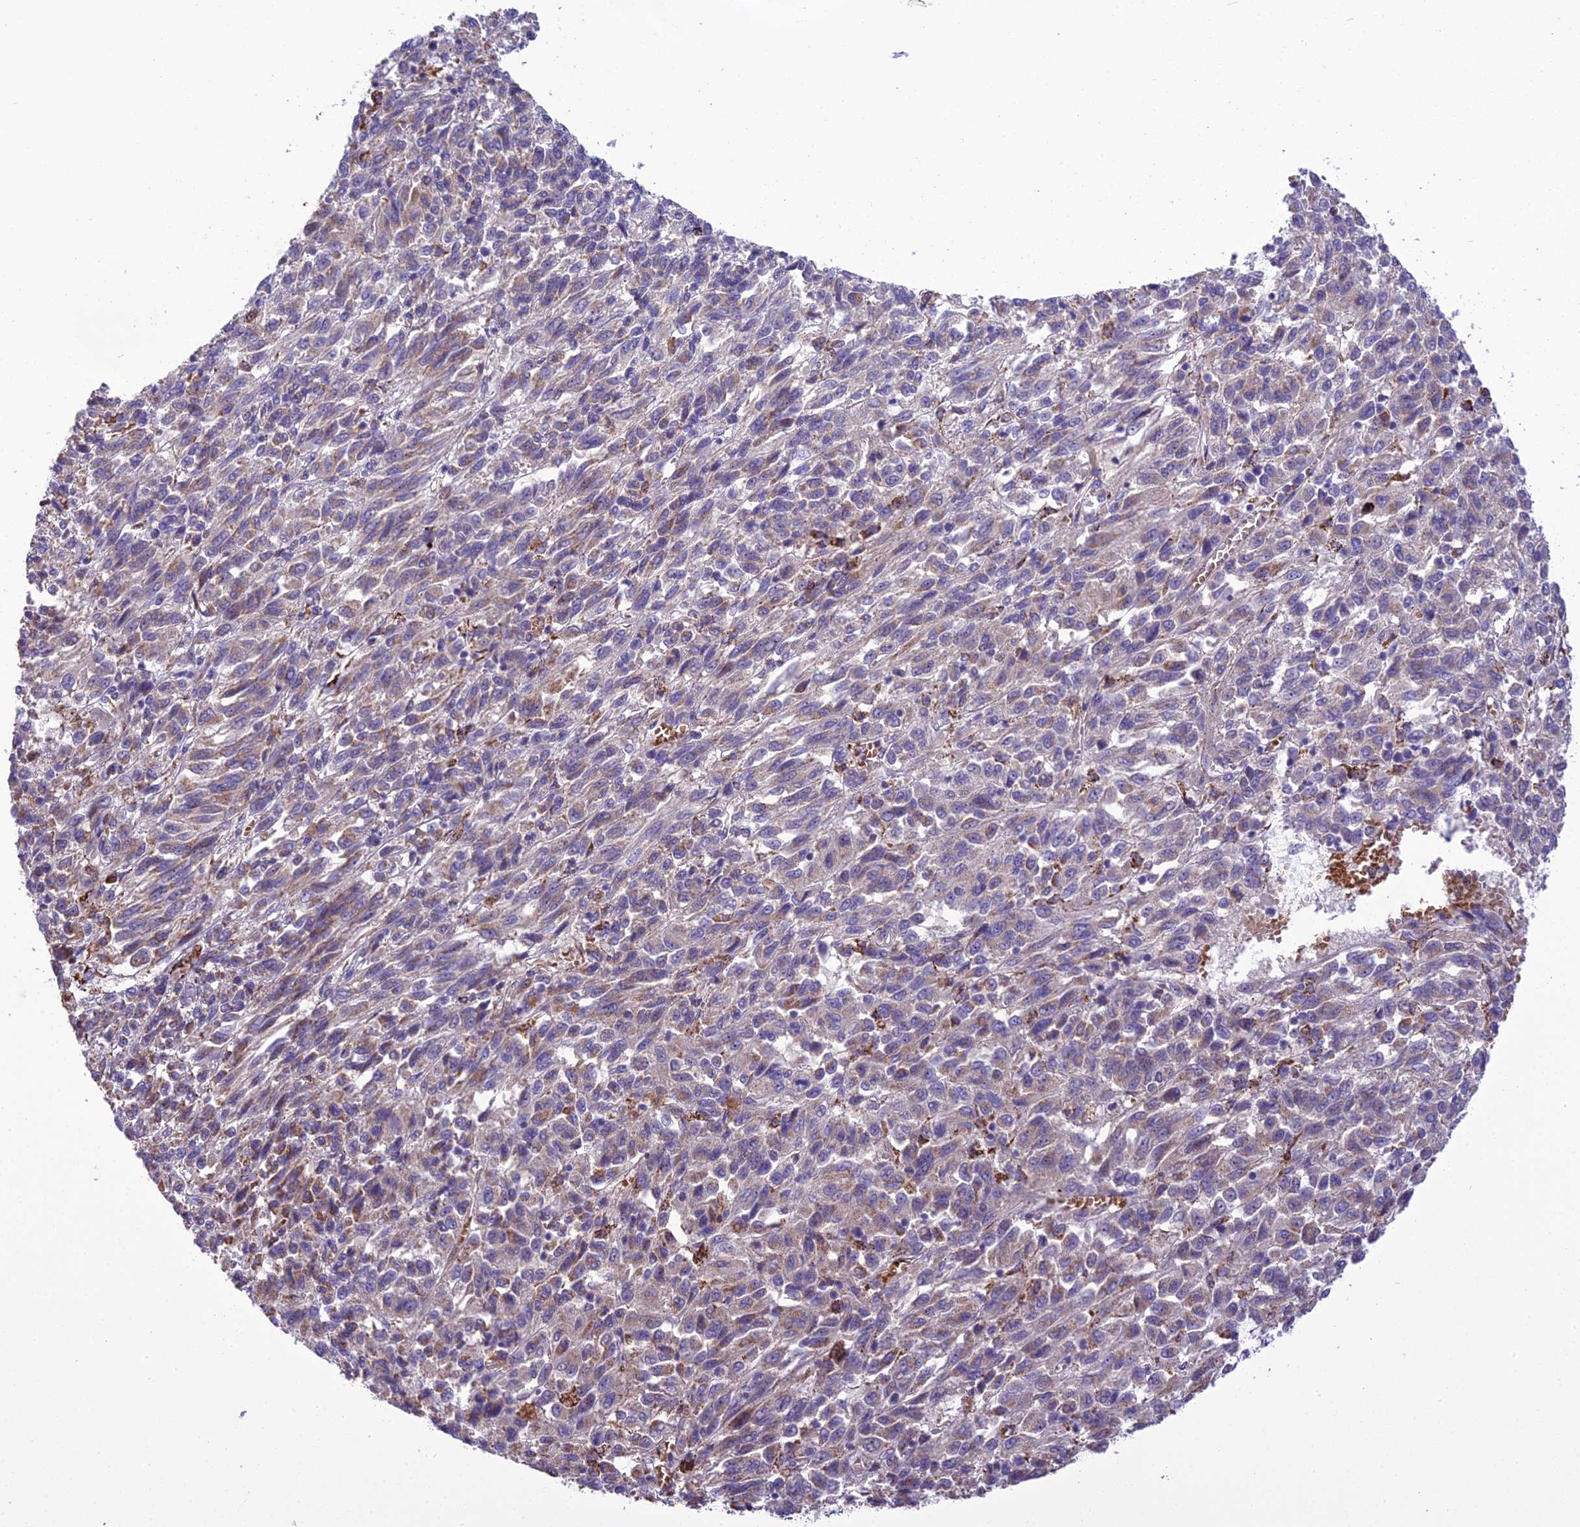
{"staining": {"intensity": "weak", "quantity": "25%-75%", "location": "cytoplasmic/membranous"}, "tissue": "melanoma", "cell_type": "Tumor cells", "image_type": "cancer", "snomed": [{"axis": "morphology", "description": "Malignant melanoma, Metastatic site"}, {"axis": "topography", "description": "Lung"}], "caption": "This histopathology image exhibits IHC staining of human melanoma, with low weak cytoplasmic/membranous expression in about 25%-75% of tumor cells.", "gene": "TBC1D24", "patient": {"sex": "male", "age": 64}}